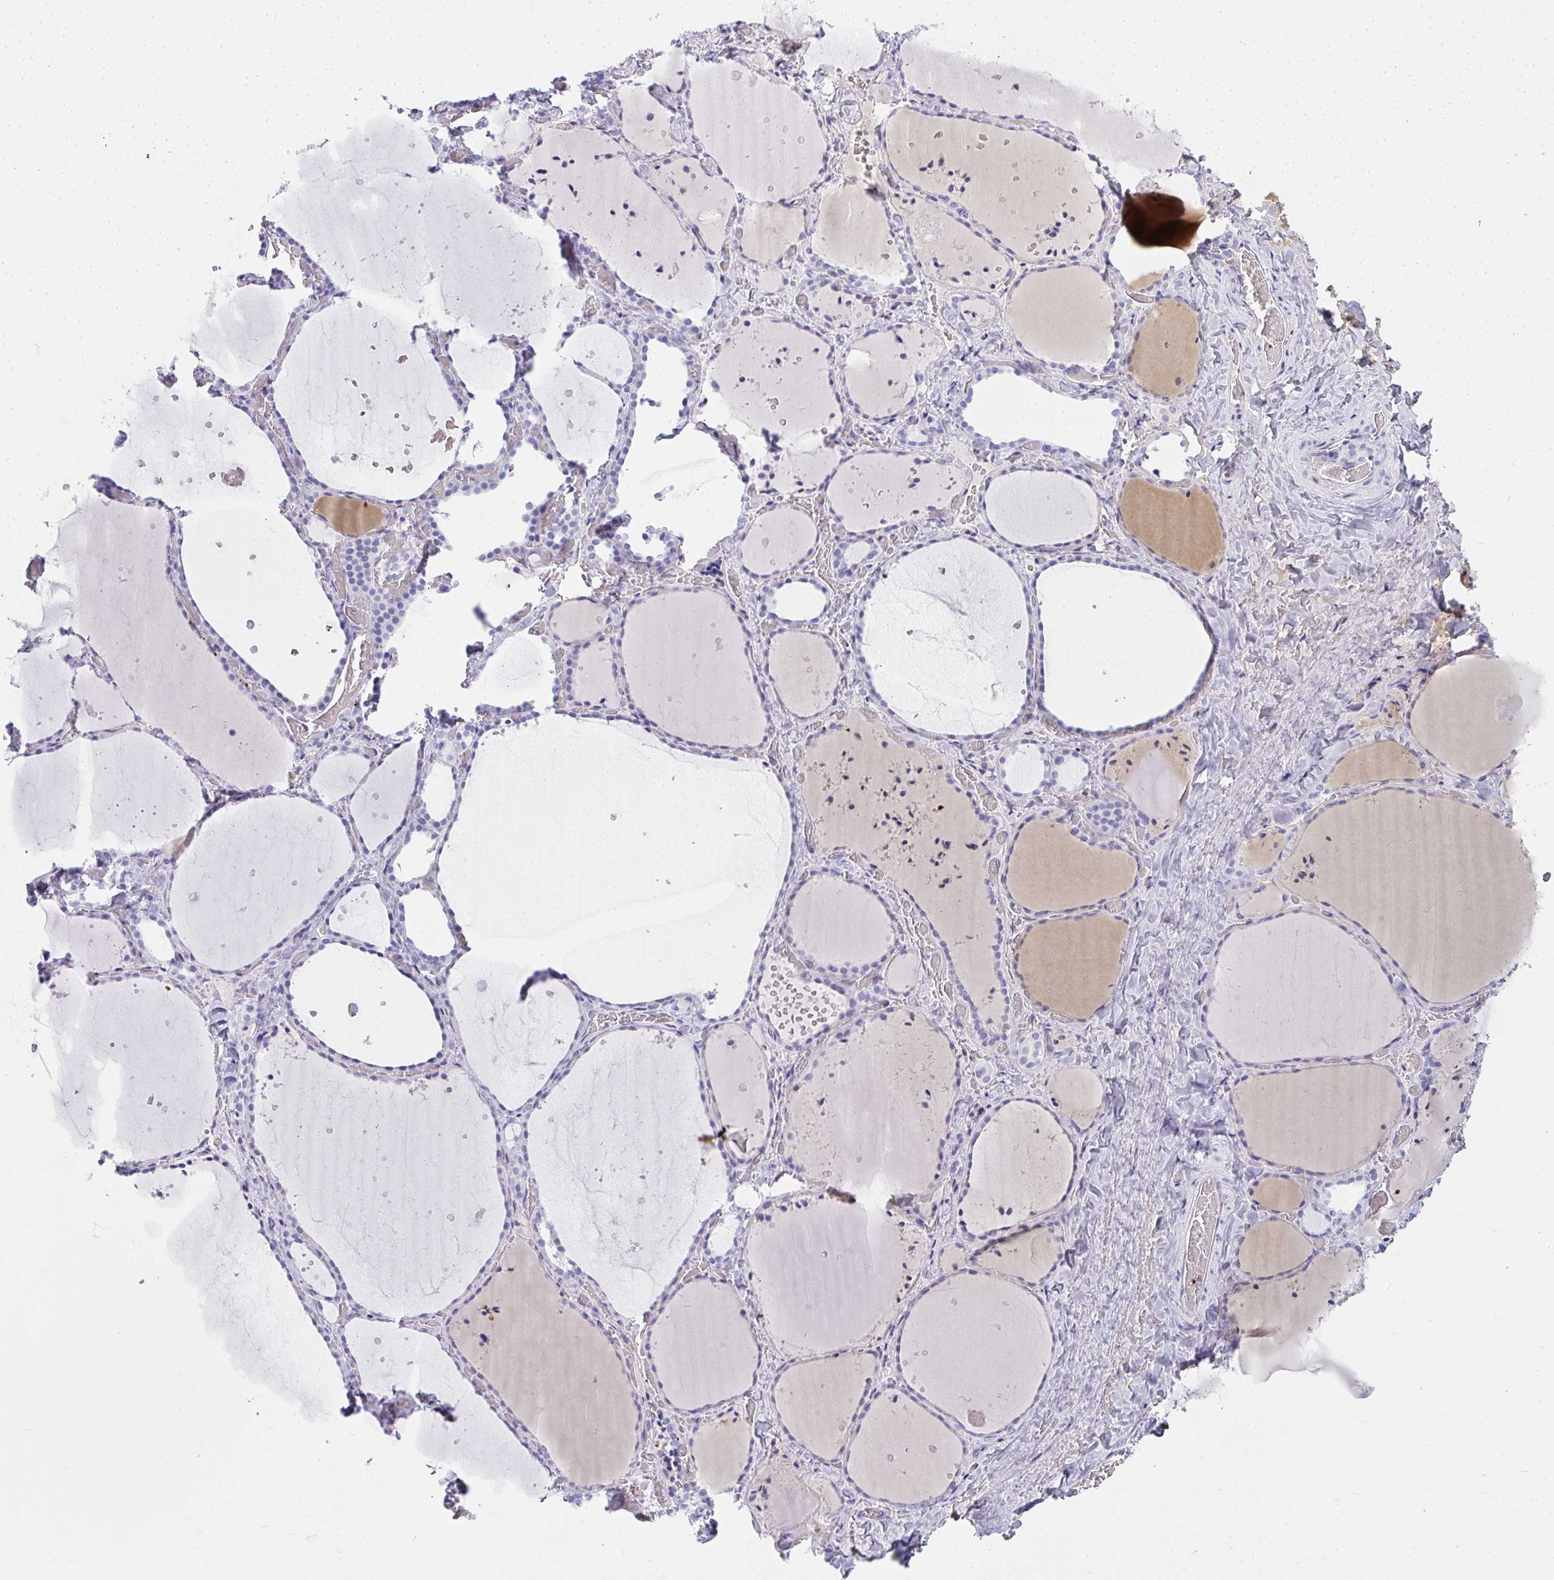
{"staining": {"intensity": "negative", "quantity": "none", "location": "none"}, "tissue": "thyroid gland", "cell_type": "Glandular cells", "image_type": "normal", "snomed": [{"axis": "morphology", "description": "Normal tissue, NOS"}, {"axis": "topography", "description": "Thyroid gland"}], "caption": "Immunohistochemistry (IHC) photomicrograph of benign thyroid gland stained for a protein (brown), which exhibits no positivity in glandular cells.", "gene": "ZSWIM3", "patient": {"sex": "female", "age": 36}}